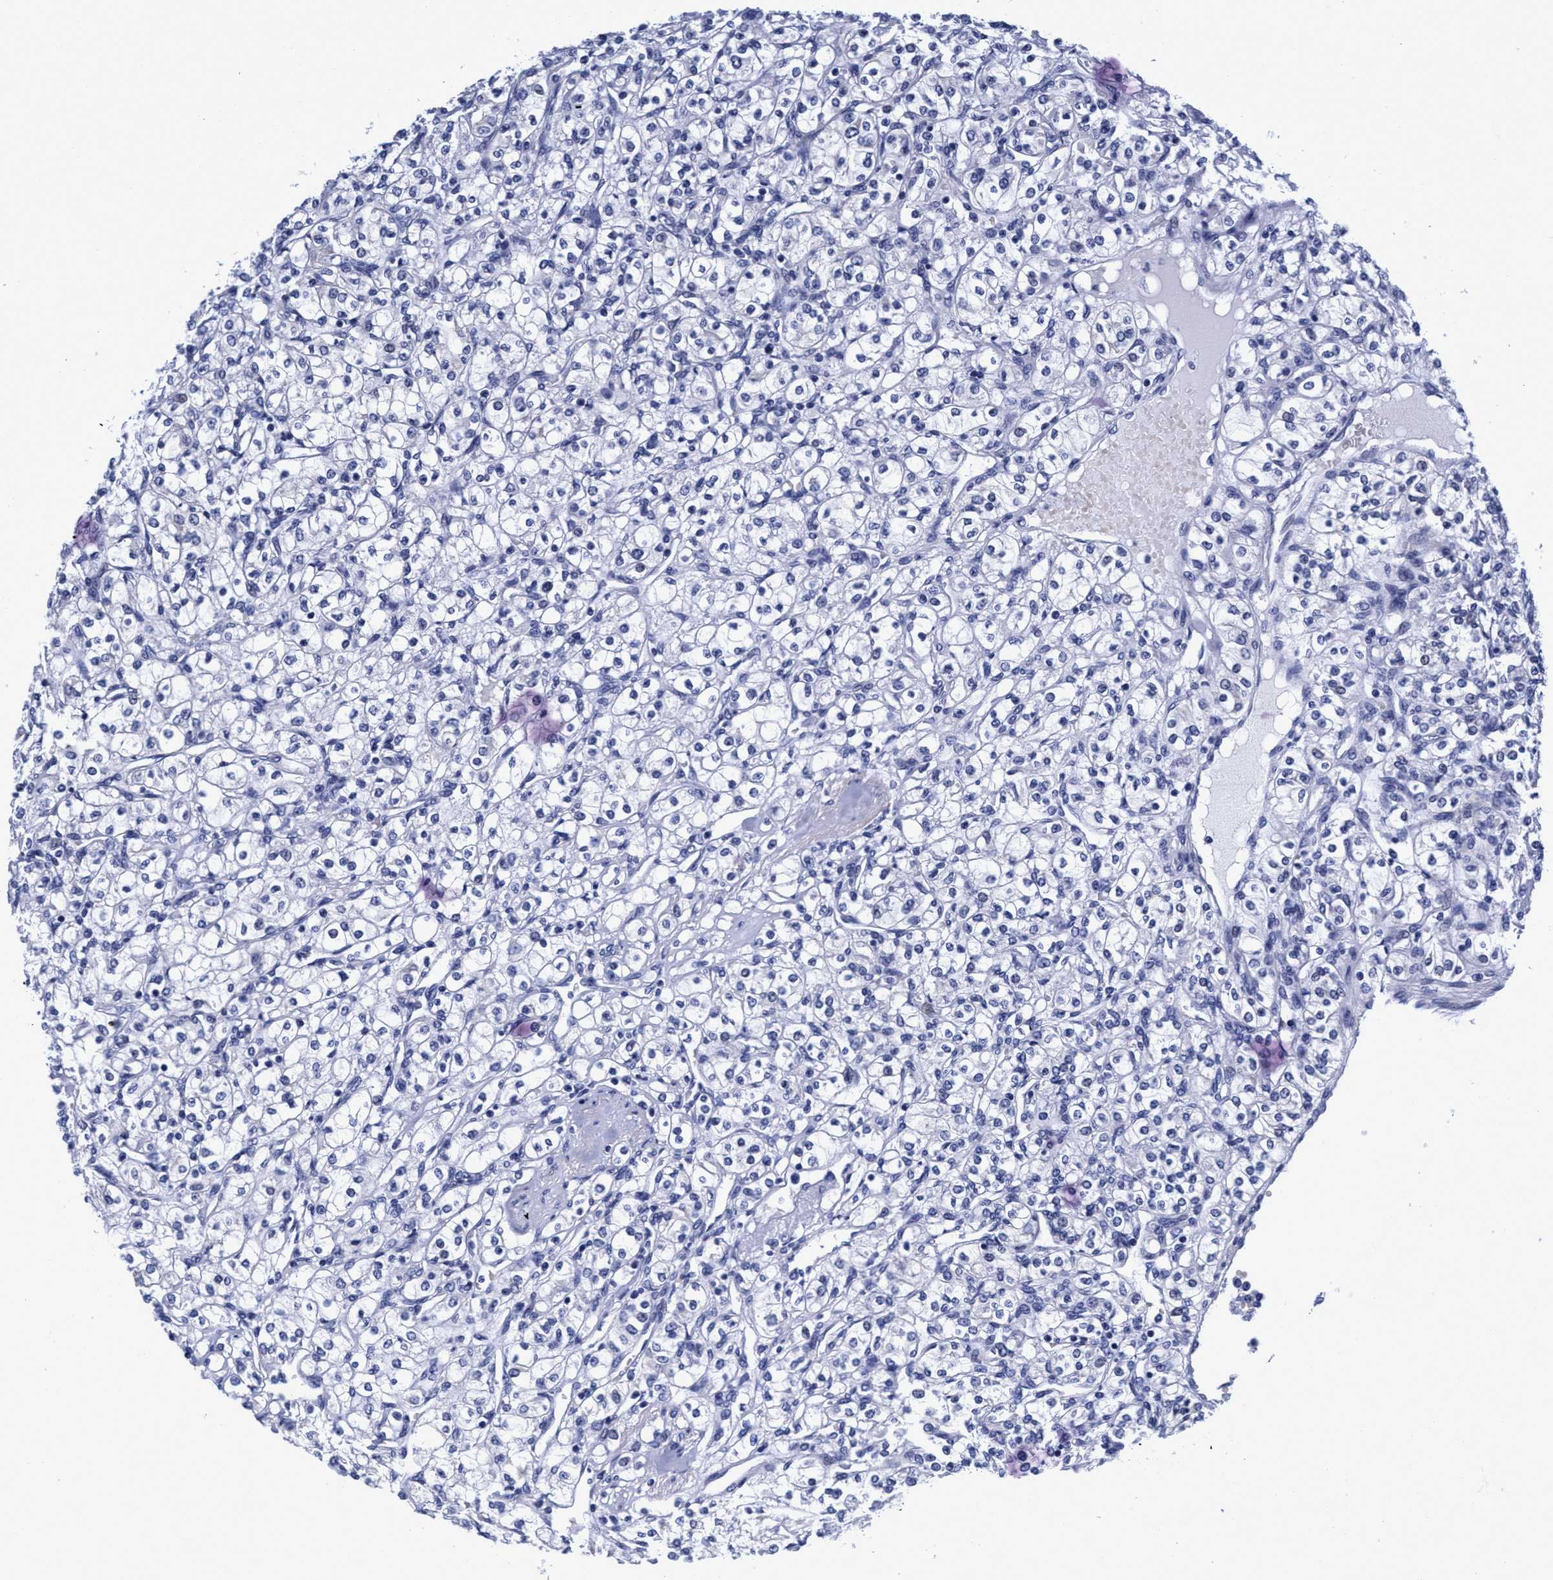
{"staining": {"intensity": "negative", "quantity": "none", "location": "none"}, "tissue": "renal cancer", "cell_type": "Tumor cells", "image_type": "cancer", "snomed": [{"axis": "morphology", "description": "Adenocarcinoma, NOS"}, {"axis": "topography", "description": "Kidney"}], "caption": "Immunohistochemistry micrograph of neoplastic tissue: human renal adenocarcinoma stained with DAB (3,3'-diaminobenzidine) shows no significant protein positivity in tumor cells.", "gene": "PLPPR1", "patient": {"sex": "male", "age": 77}}